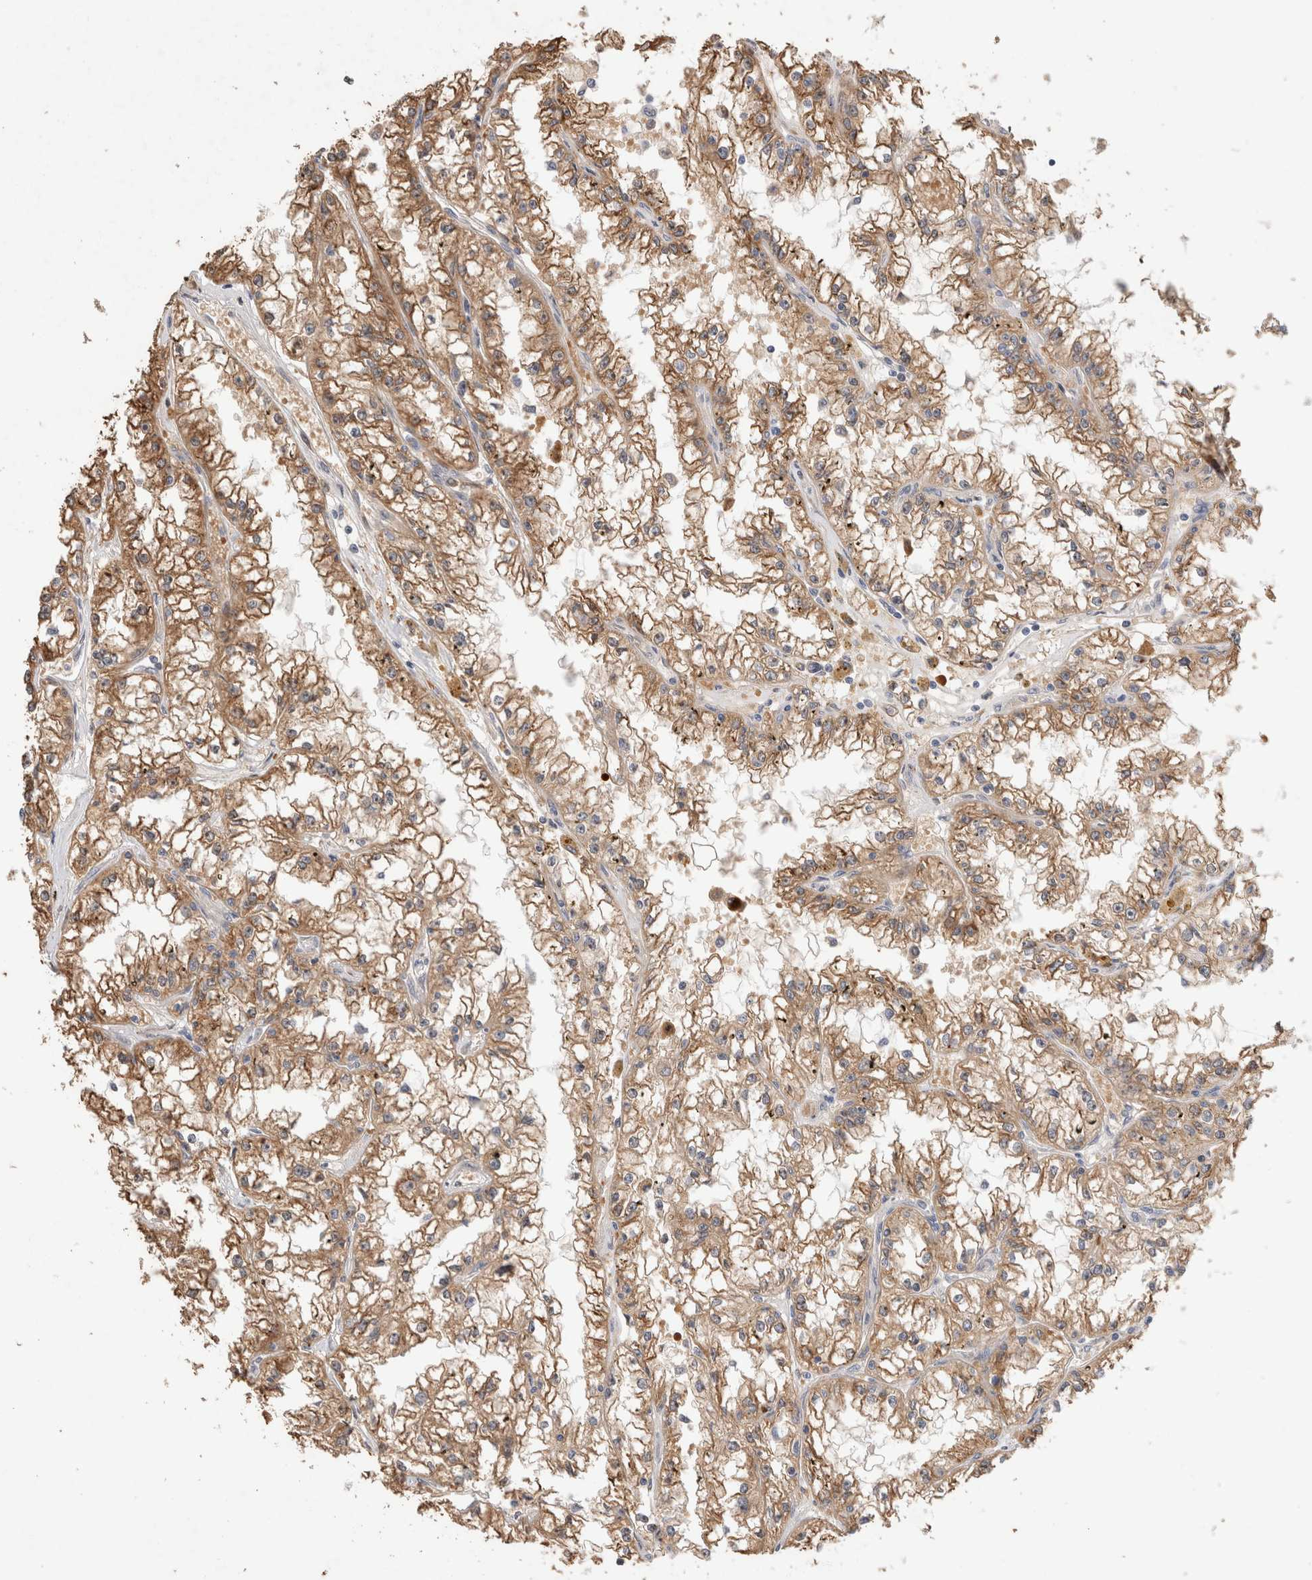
{"staining": {"intensity": "moderate", "quantity": ">75%", "location": "cytoplasmic/membranous"}, "tissue": "renal cancer", "cell_type": "Tumor cells", "image_type": "cancer", "snomed": [{"axis": "morphology", "description": "Adenocarcinoma, NOS"}, {"axis": "topography", "description": "Kidney"}], "caption": "Renal adenocarcinoma stained with DAB immunohistochemistry (IHC) displays medium levels of moderate cytoplasmic/membranous expression in approximately >75% of tumor cells. Nuclei are stained in blue.", "gene": "OTUD6B", "patient": {"sex": "male", "age": 56}}